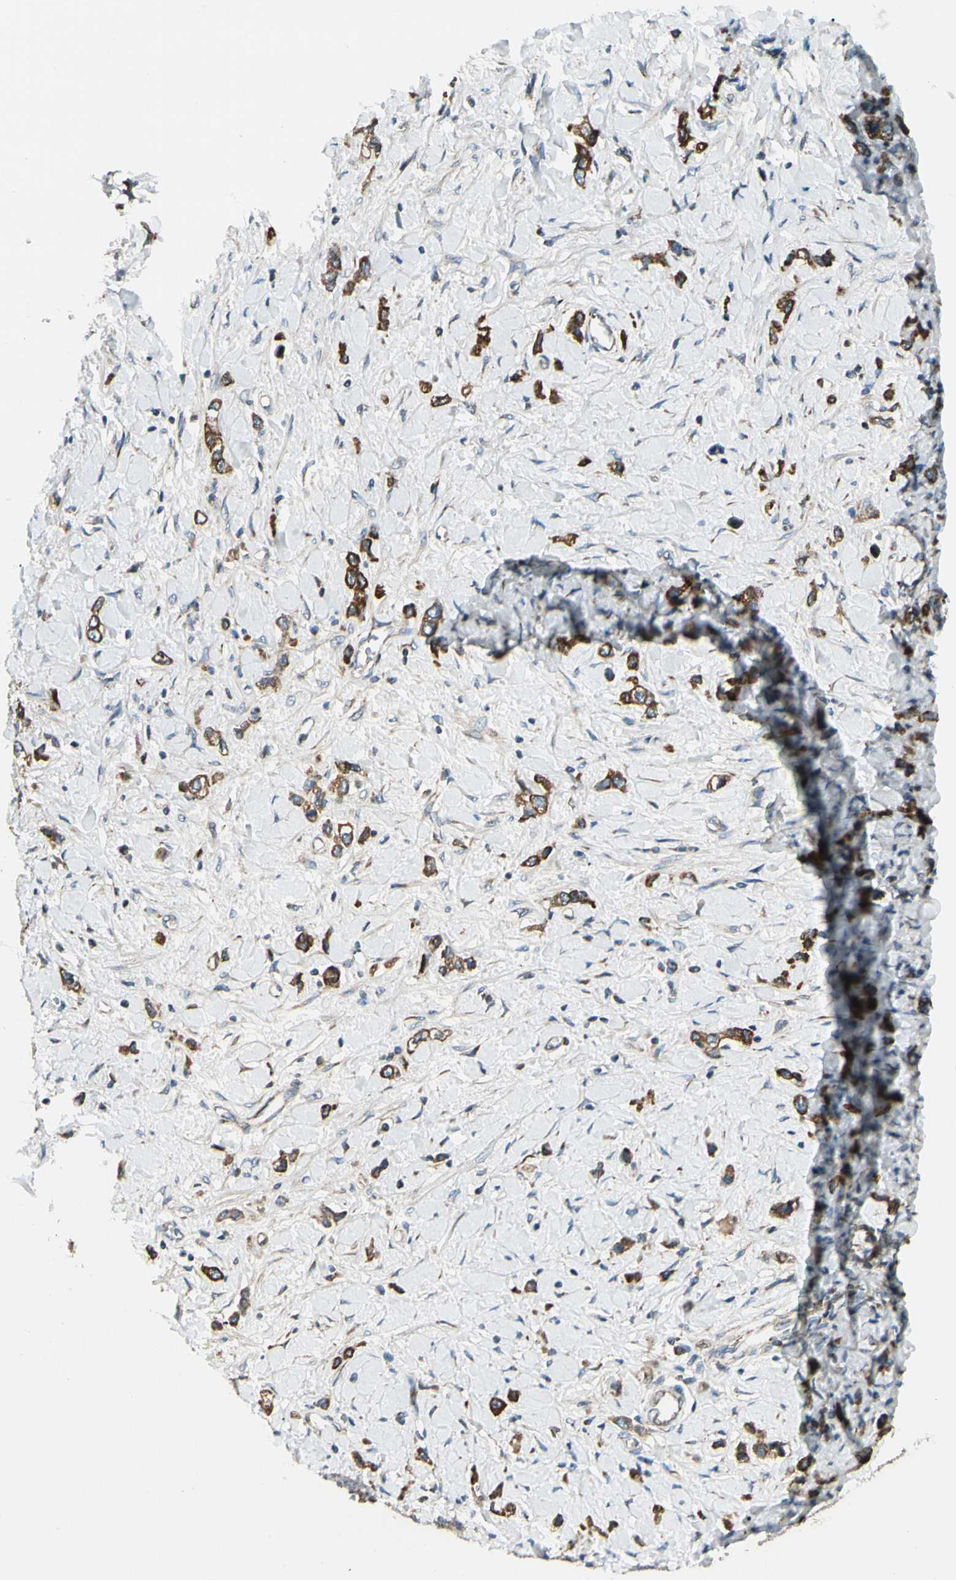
{"staining": {"intensity": "moderate", "quantity": ">75%", "location": "cytoplasmic/membranous"}, "tissue": "stomach cancer", "cell_type": "Tumor cells", "image_type": "cancer", "snomed": [{"axis": "morphology", "description": "Normal tissue, NOS"}, {"axis": "morphology", "description": "Adenocarcinoma, NOS"}, {"axis": "topography", "description": "Stomach, upper"}, {"axis": "topography", "description": "Stomach"}], "caption": "A brown stain highlights moderate cytoplasmic/membranous positivity of a protein in stomach cancer (adenocarcinoma) tumor cells.", "gene": "MRPL9", "patient": {"sex": "female", "age": 65}}